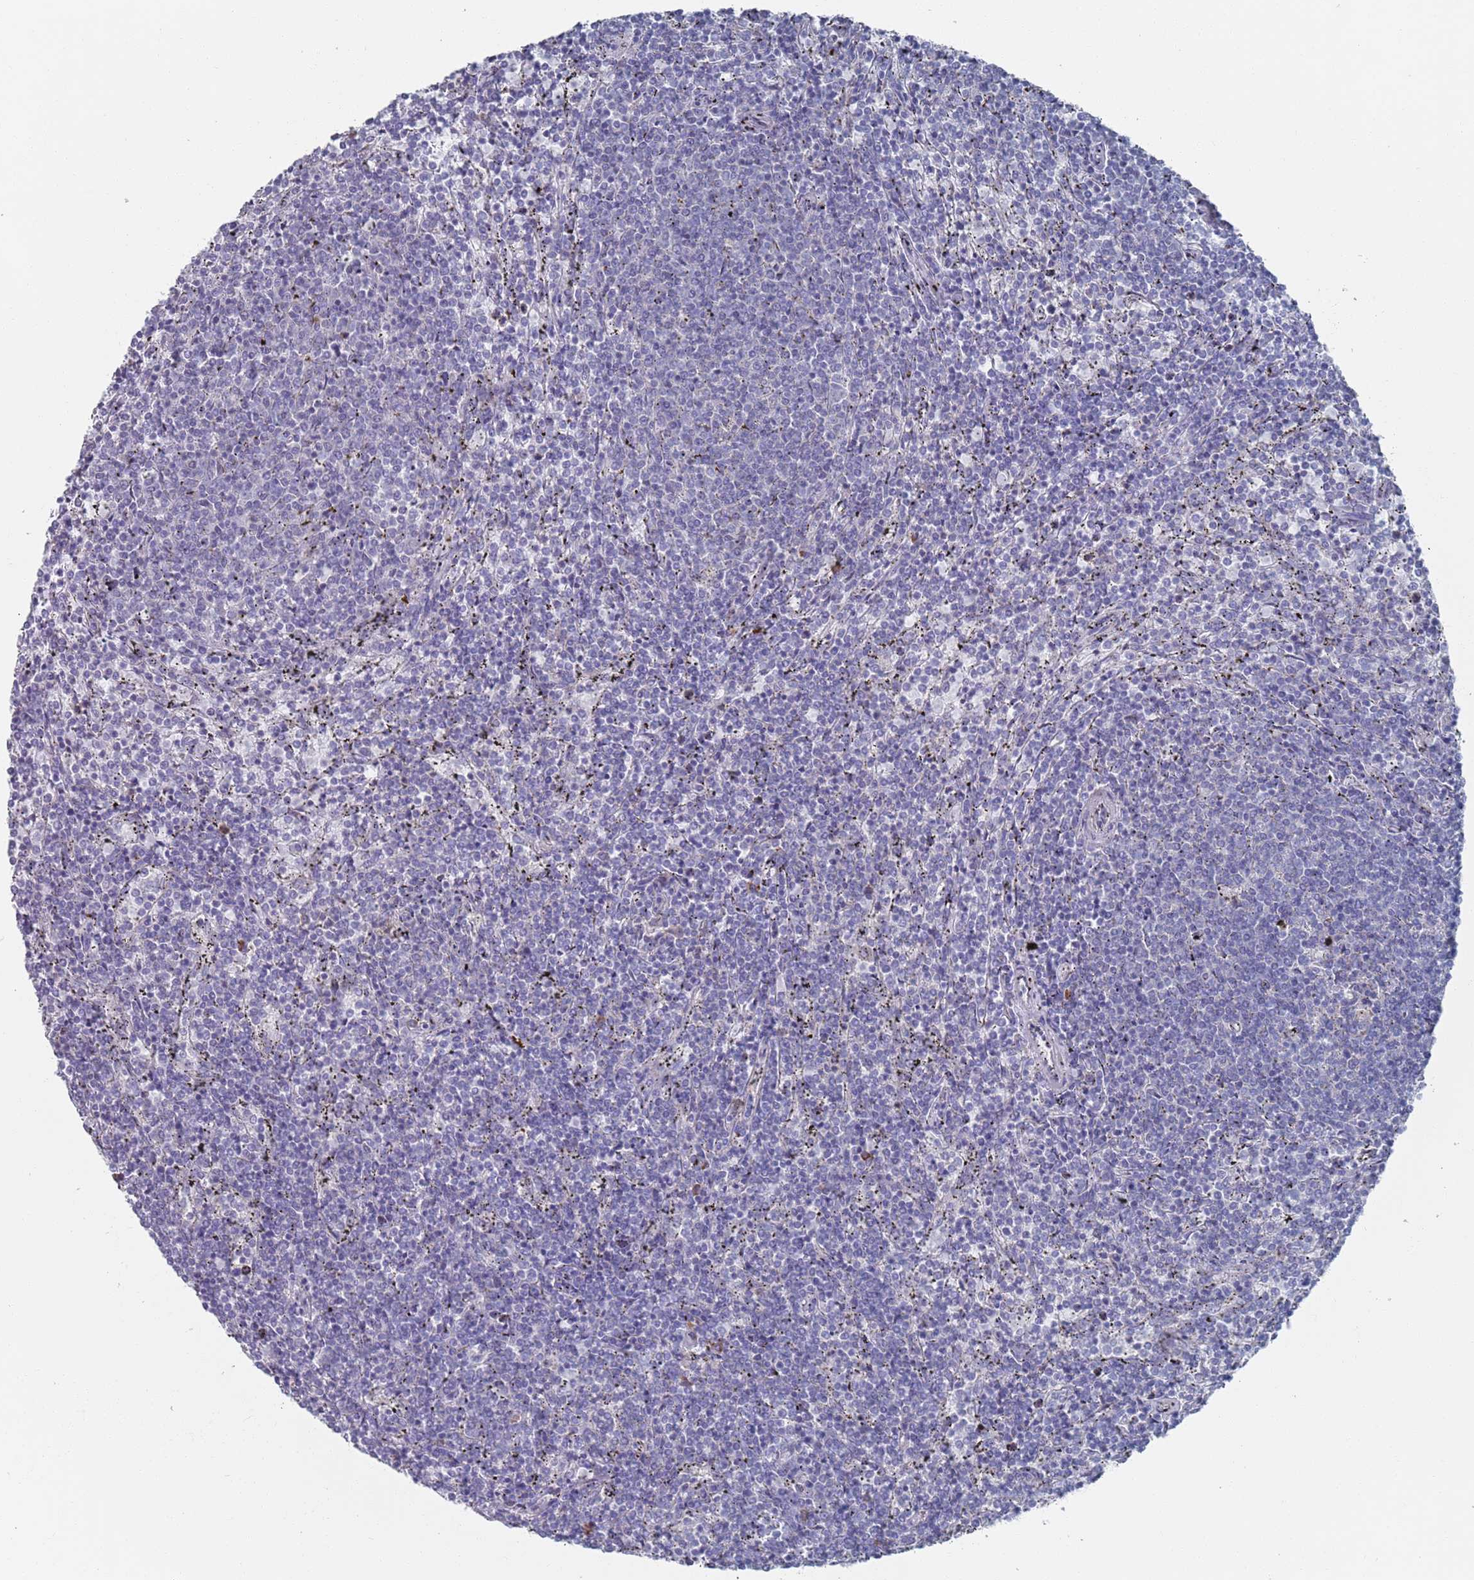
{"staining": {"intensity": "negative", "quantity": "none", "location": "none"}, "tissue": "lymphoma", "cell_type": "Tumor cells", "image_type": "cancer", "snomed": [{"axis": "morphology", "description": "Malignant lymphoma, non-Hodgkin's type, Low grade"}, {"axis": "topography", "description": "Spleen"}], "caption": "Tumor cells are negative for brown protein staining in malignant lymphoma, non-Hodgkin's type (low-grade). (DAB immunohistochemistry visualized using brightfield microscopy, high magnification).", "gene": "MAT1A", "patient": {"sex": "female", "age": 50}}